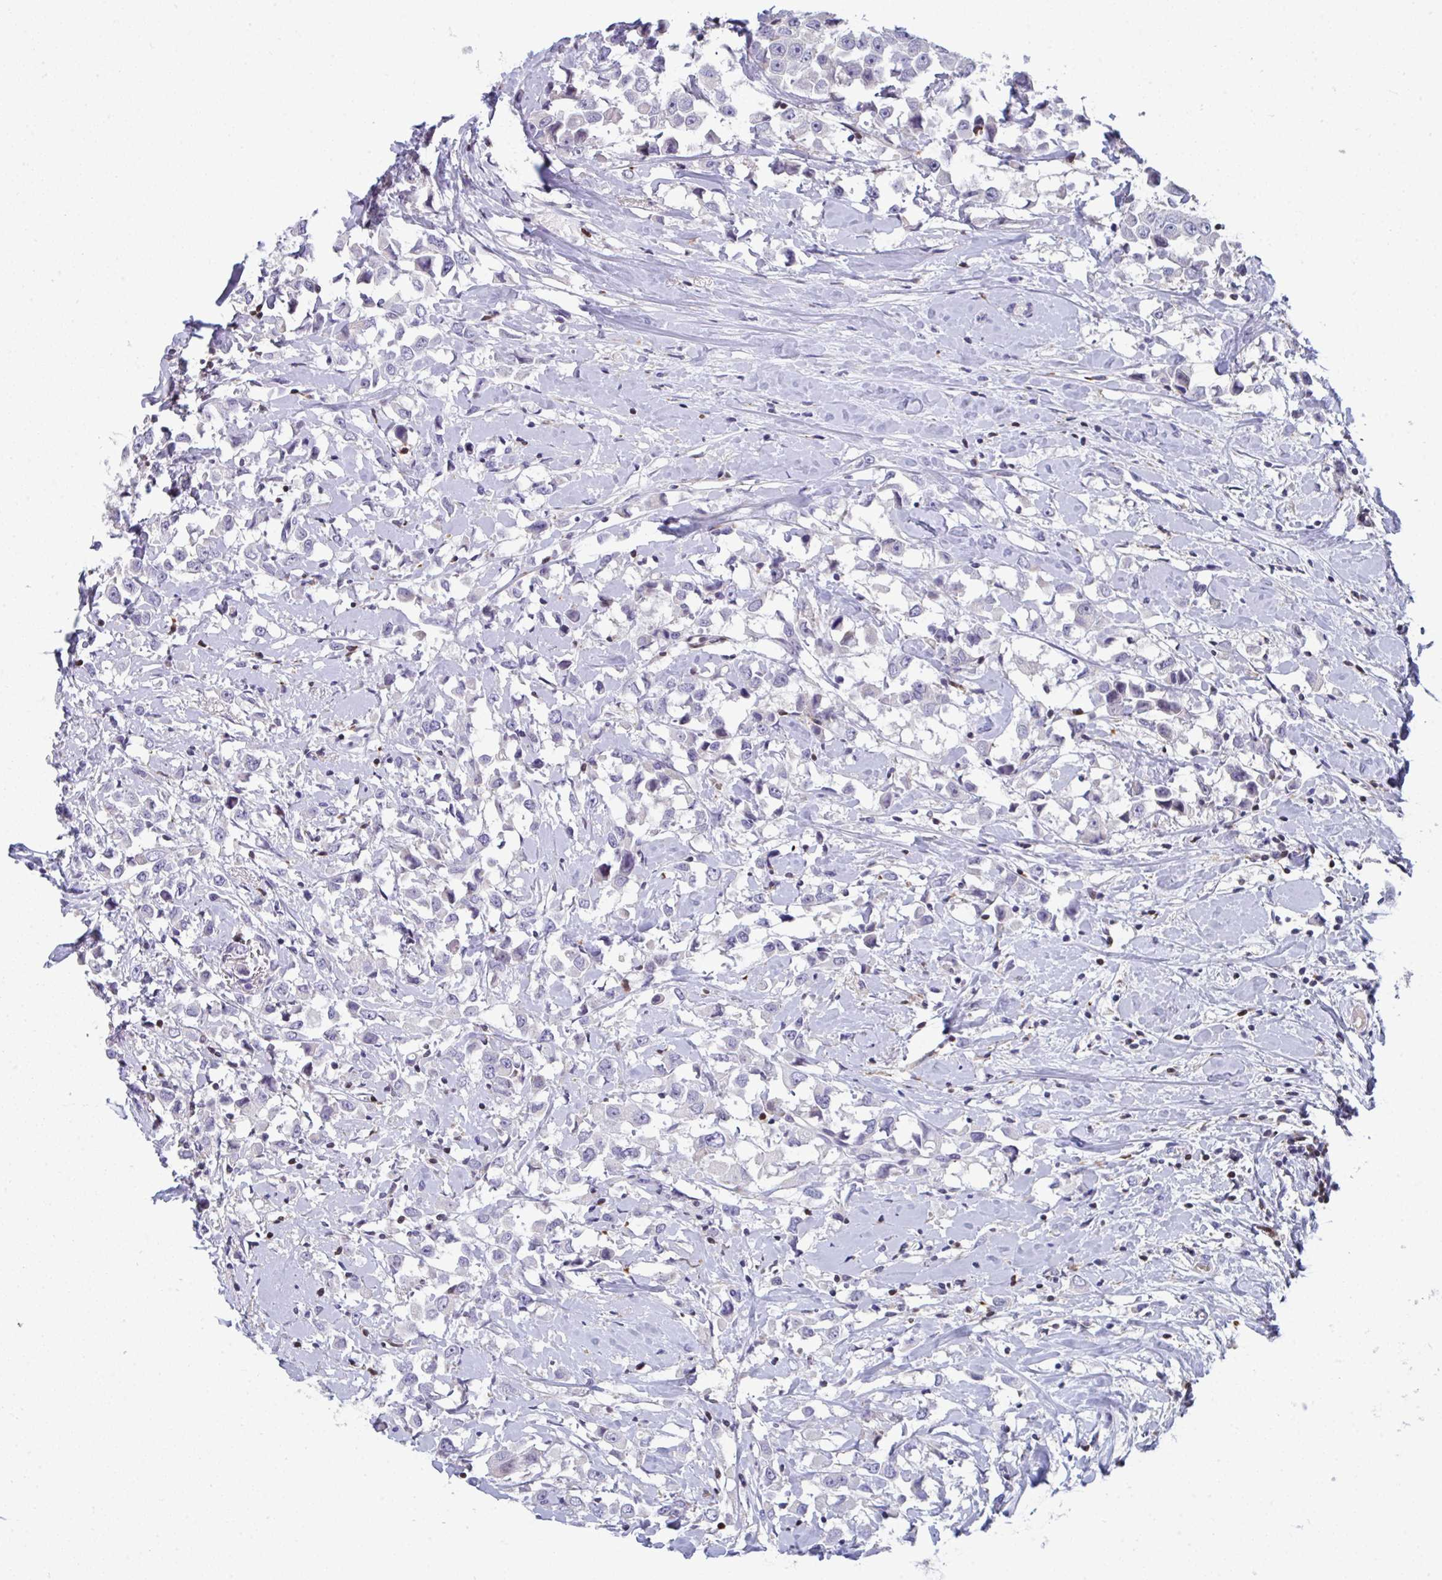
{"staining": {"intensity": "negative", "quantity": "none", "location": "none"}, "tissue": "breast cancer", "cell_type": "Tumor cells", "image_type": "cancer", "snomed": [{"axis": "morphology", "description": "Duct carcinoma"}, {"axis": "topography", "description": "Breast"}], "caption": "Micrograph shows no significant protein expression in tumor cells of breast cancer.", "gene": "AOC2", "patient": {"sex": "female", "age": 61}}